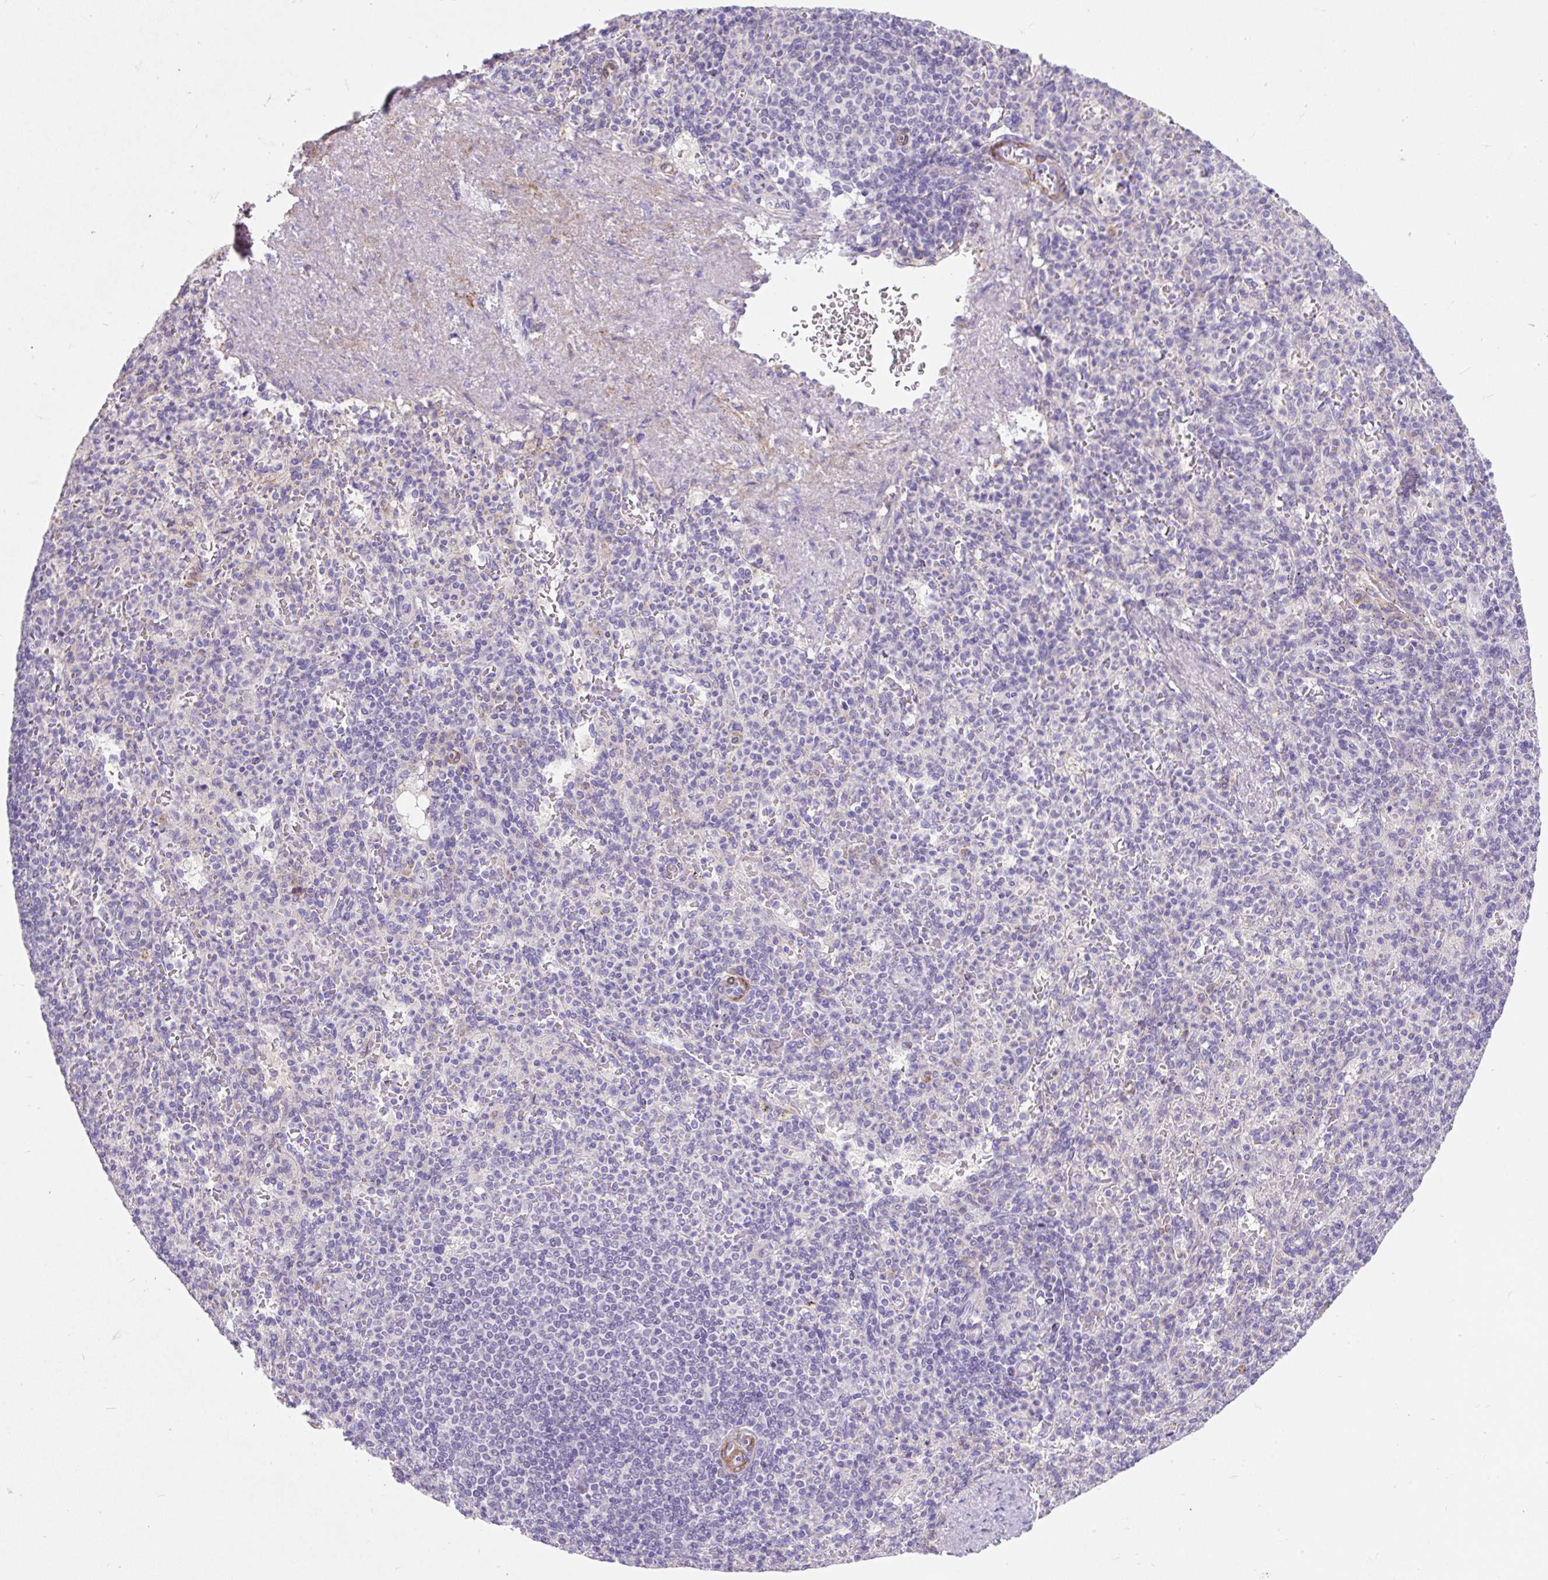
{"staining": {"intensity": "negative", "quantity": "none", "location": "none"}, "tissue": "spleen", "cell_type": "Cells in red pulp", "image_type": "normal", "snomed": [{"axis": "morphology", "description": "Normal tissue, NOS"}, {"axis": "topography", "description": "Spleen"}], "caption": "An IHC image of unremarkable spleen is shown. There is no staining in cells in red pulp of spleen. (Brightfield microscopy of DAB (3,3'-diaminobenzidine) immunohistochemistry at high magnification).", "gene": "SUSD5", "patient": {"sex": "female", "age": 74}}